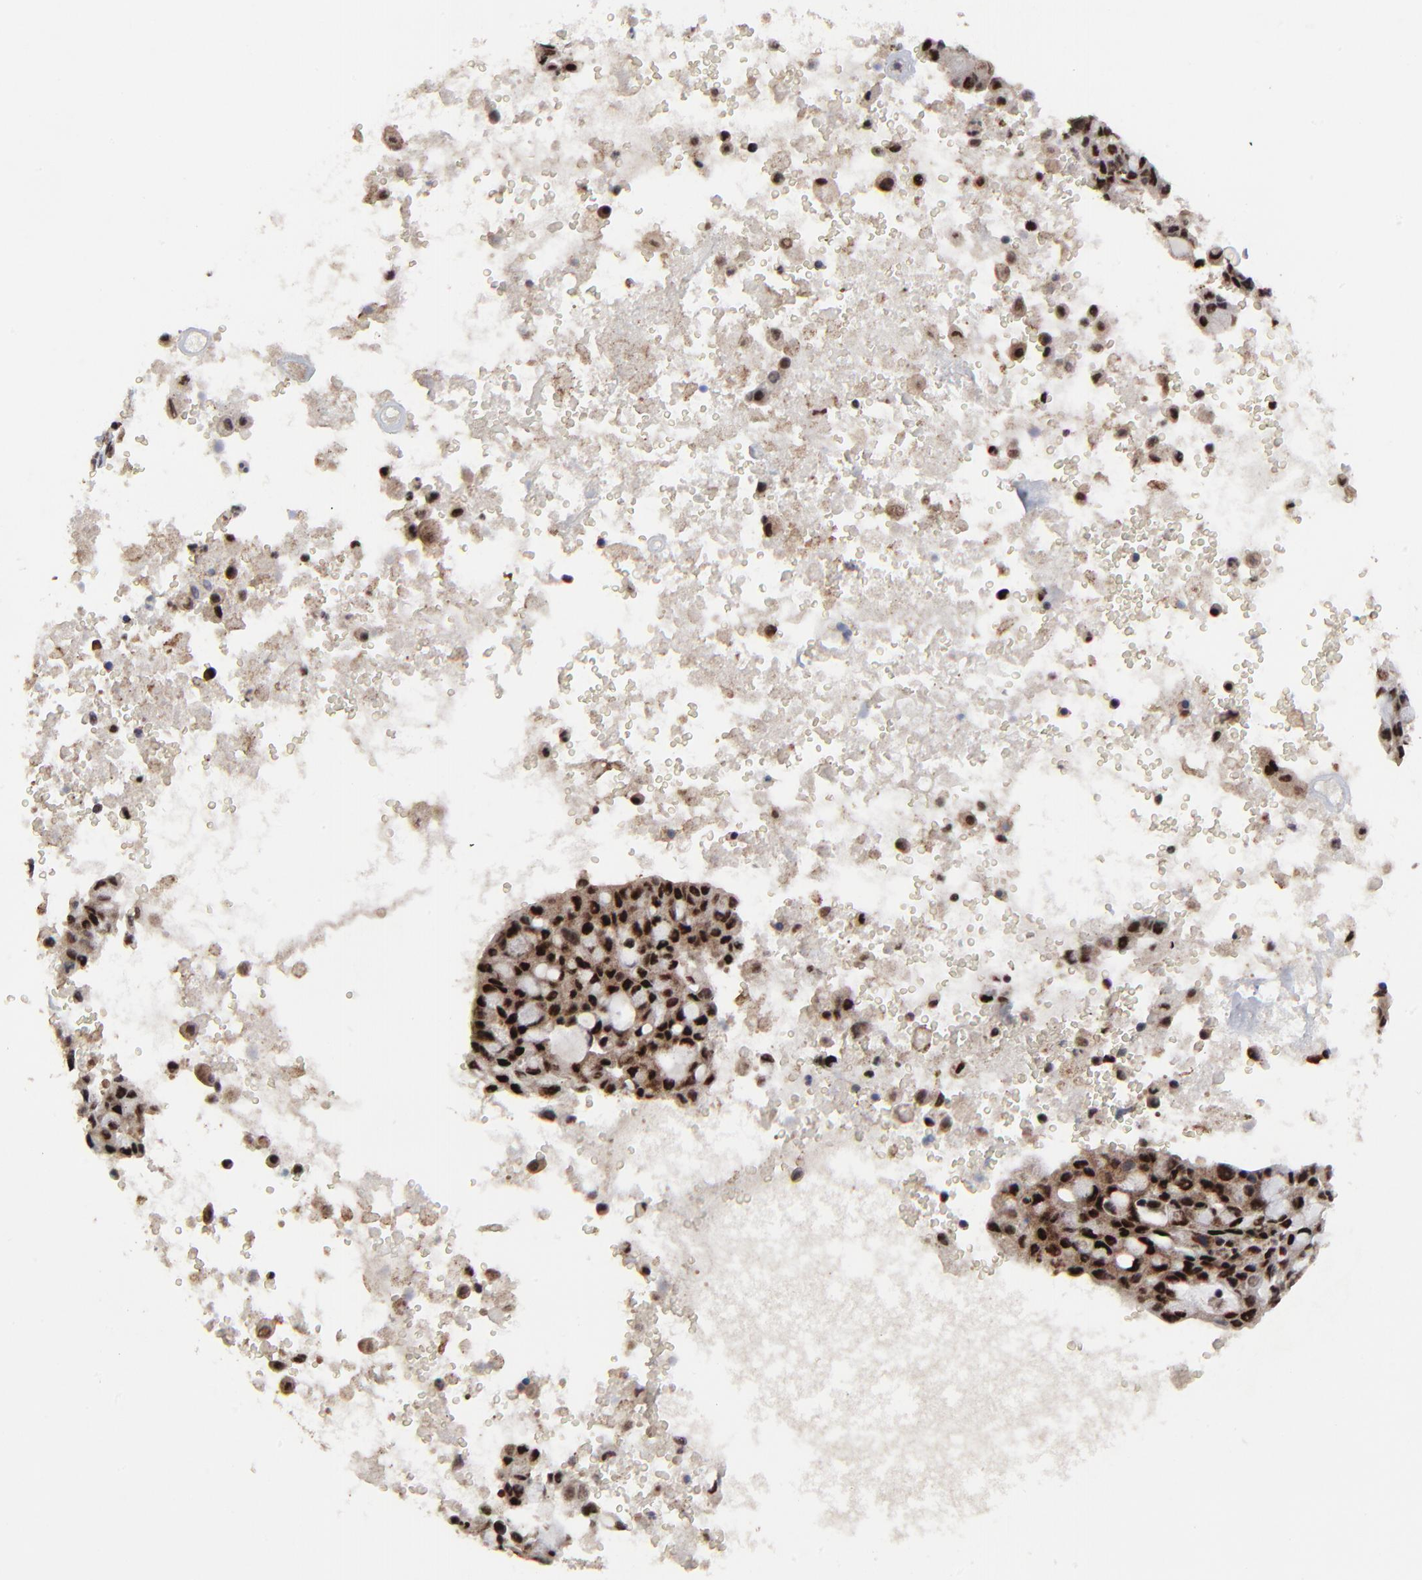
{"staining": {"intensity": "strong", "quantity": ">75%", "location": "nuclear"}, "tissue": "lung cancer", "cell_type": "Tumor cells", "image_type": "cancer", "snomed": [{"axis": "morphology", "description": "Adenocarcinoma, NOS"}, {"axis": "topography", "description": "Lung"}], "caption": "Human lung adenocarcinoma stained with a brown dye shows strong nuclear positive expression in approximately >75% of tumor cells.", "gene": "RBM22", "patient": {"sex": "female", "age": 44}}